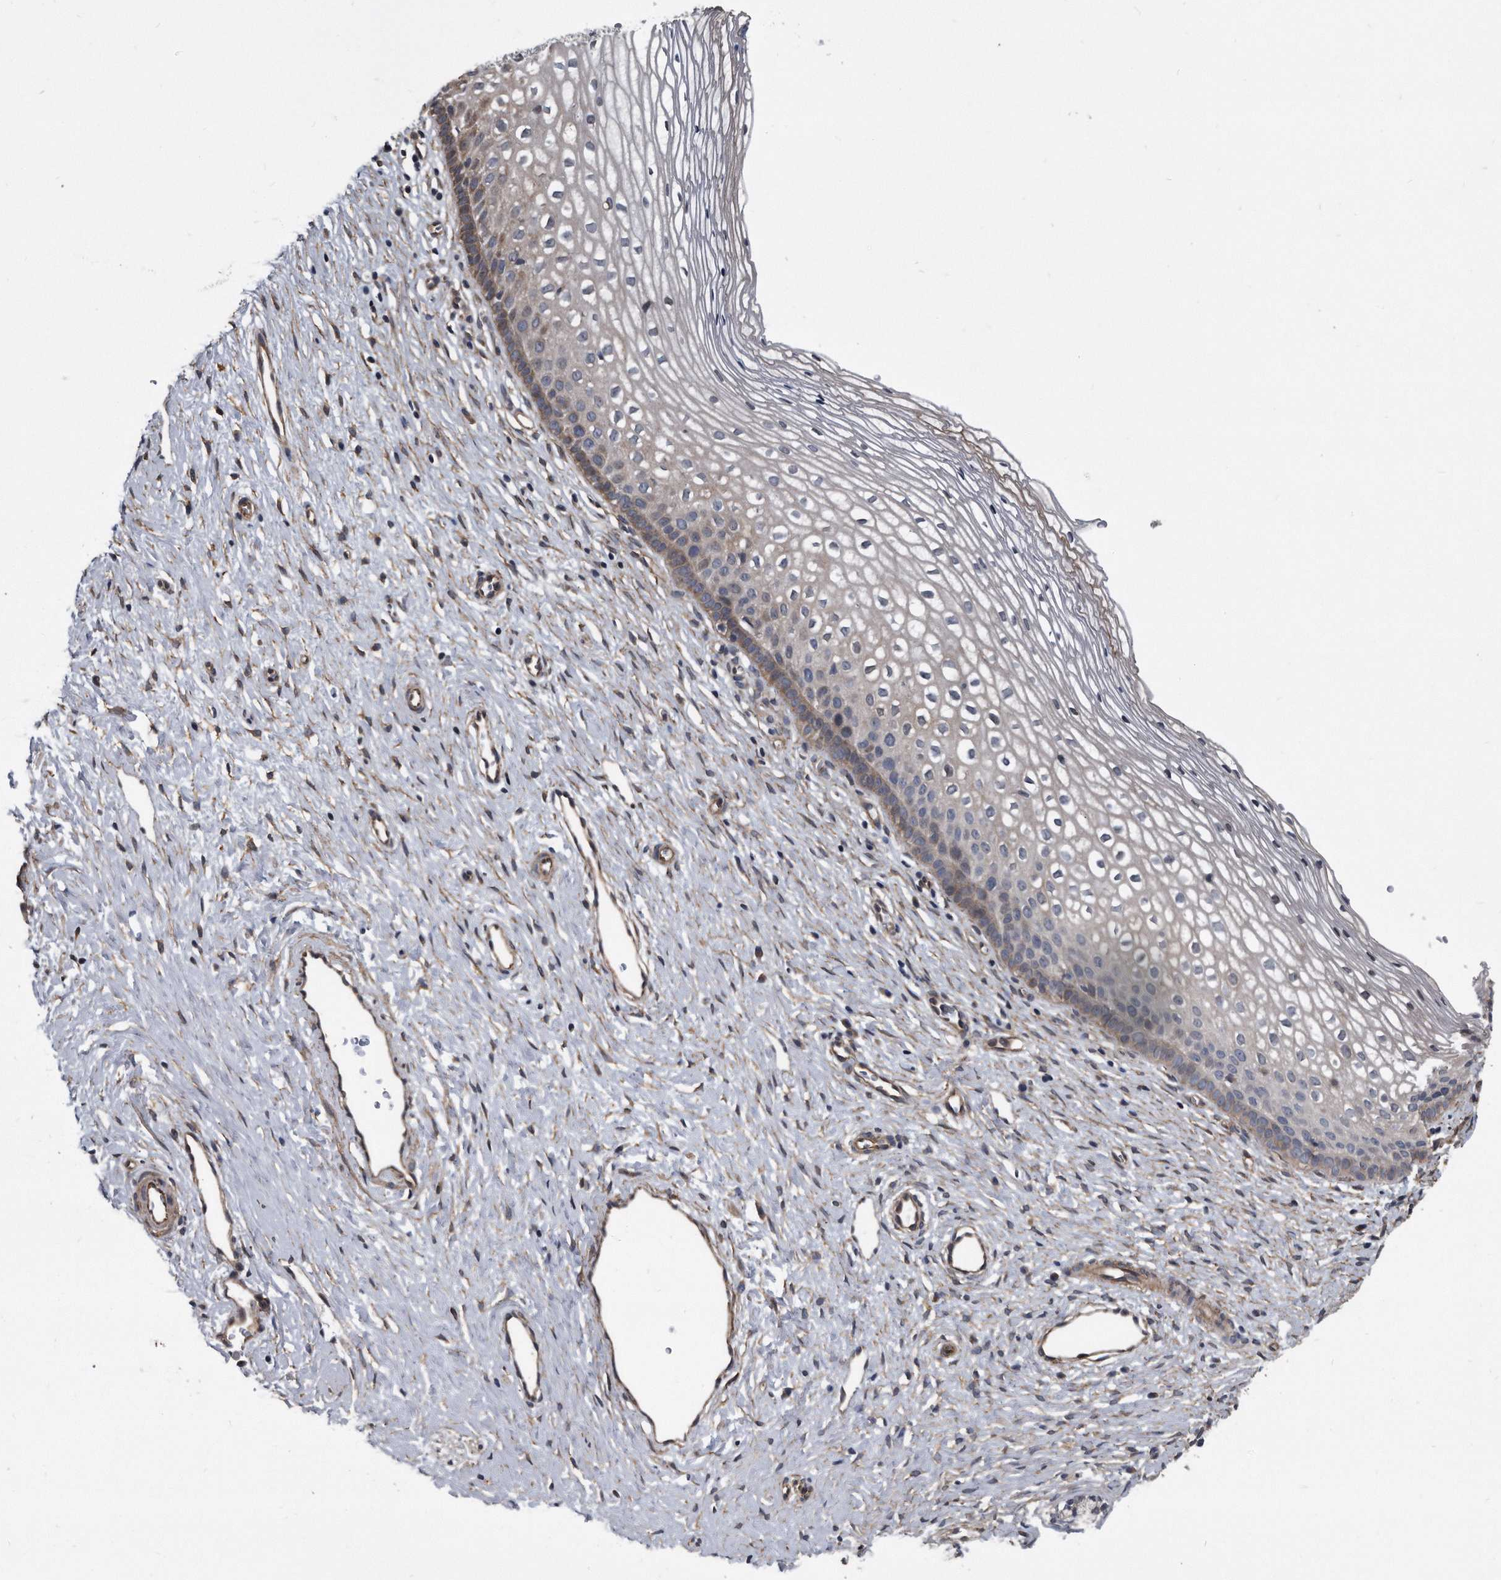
{"staining": {"intensity": "weak", "quantity": "<25%", "location": "cytoplasmic/membranous"}, "tissue": "cervix", "cell_type": "Glandular cells", "image_type": "normal", "snomed": [{"axis": "morphology", "description": "Normal tissue, NOS"}, {"axis": "topography", "description": "Cervix"}], "caption": "Immunohistochemistry (IHC) of benign cervix reveals no positivity in glandular cells.", "gene": "ARMCX1", "patient": {"sex": "female", "age": 27}}